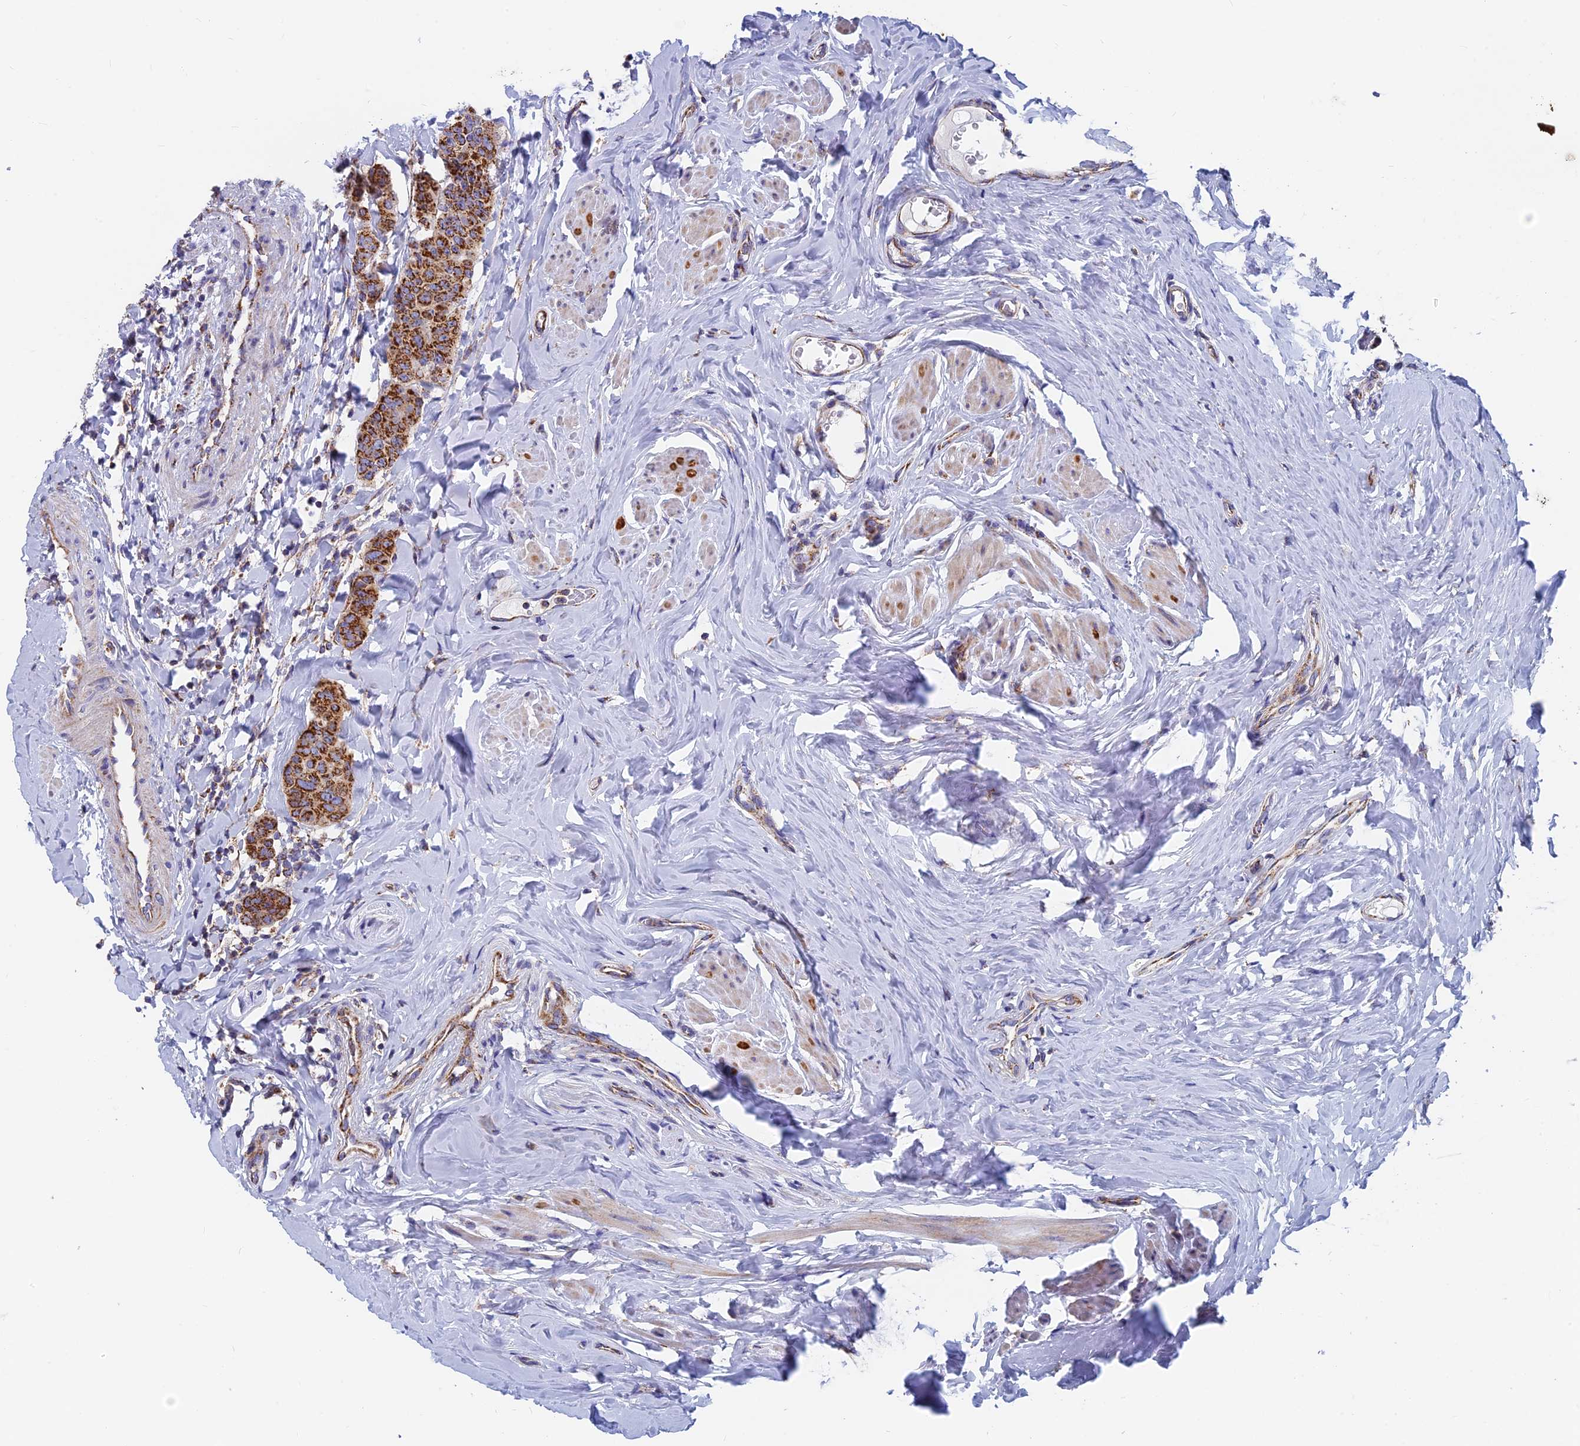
{"staining": {"intensity": "strong", "quantity": ">75%", "location": "cytoplasmic/membranous"}, "tissue": "breast cancer", "cell_type": "Tumor cells", "image_type": "cancer", "snomed": [{"axis": "morphology", "description": "Duct carcinoma"}, {"axis": "topography", "description": "Breast"}], "caption": "Immunohistochemical staining of breast infiltrating ductal carcinoma demonstrates high levels of strong cytoplasmic/membranous staining in approximately >75% of tumor cells.", "gene": "MRPS9", "patient": {"sex": "female", "age": 40}}